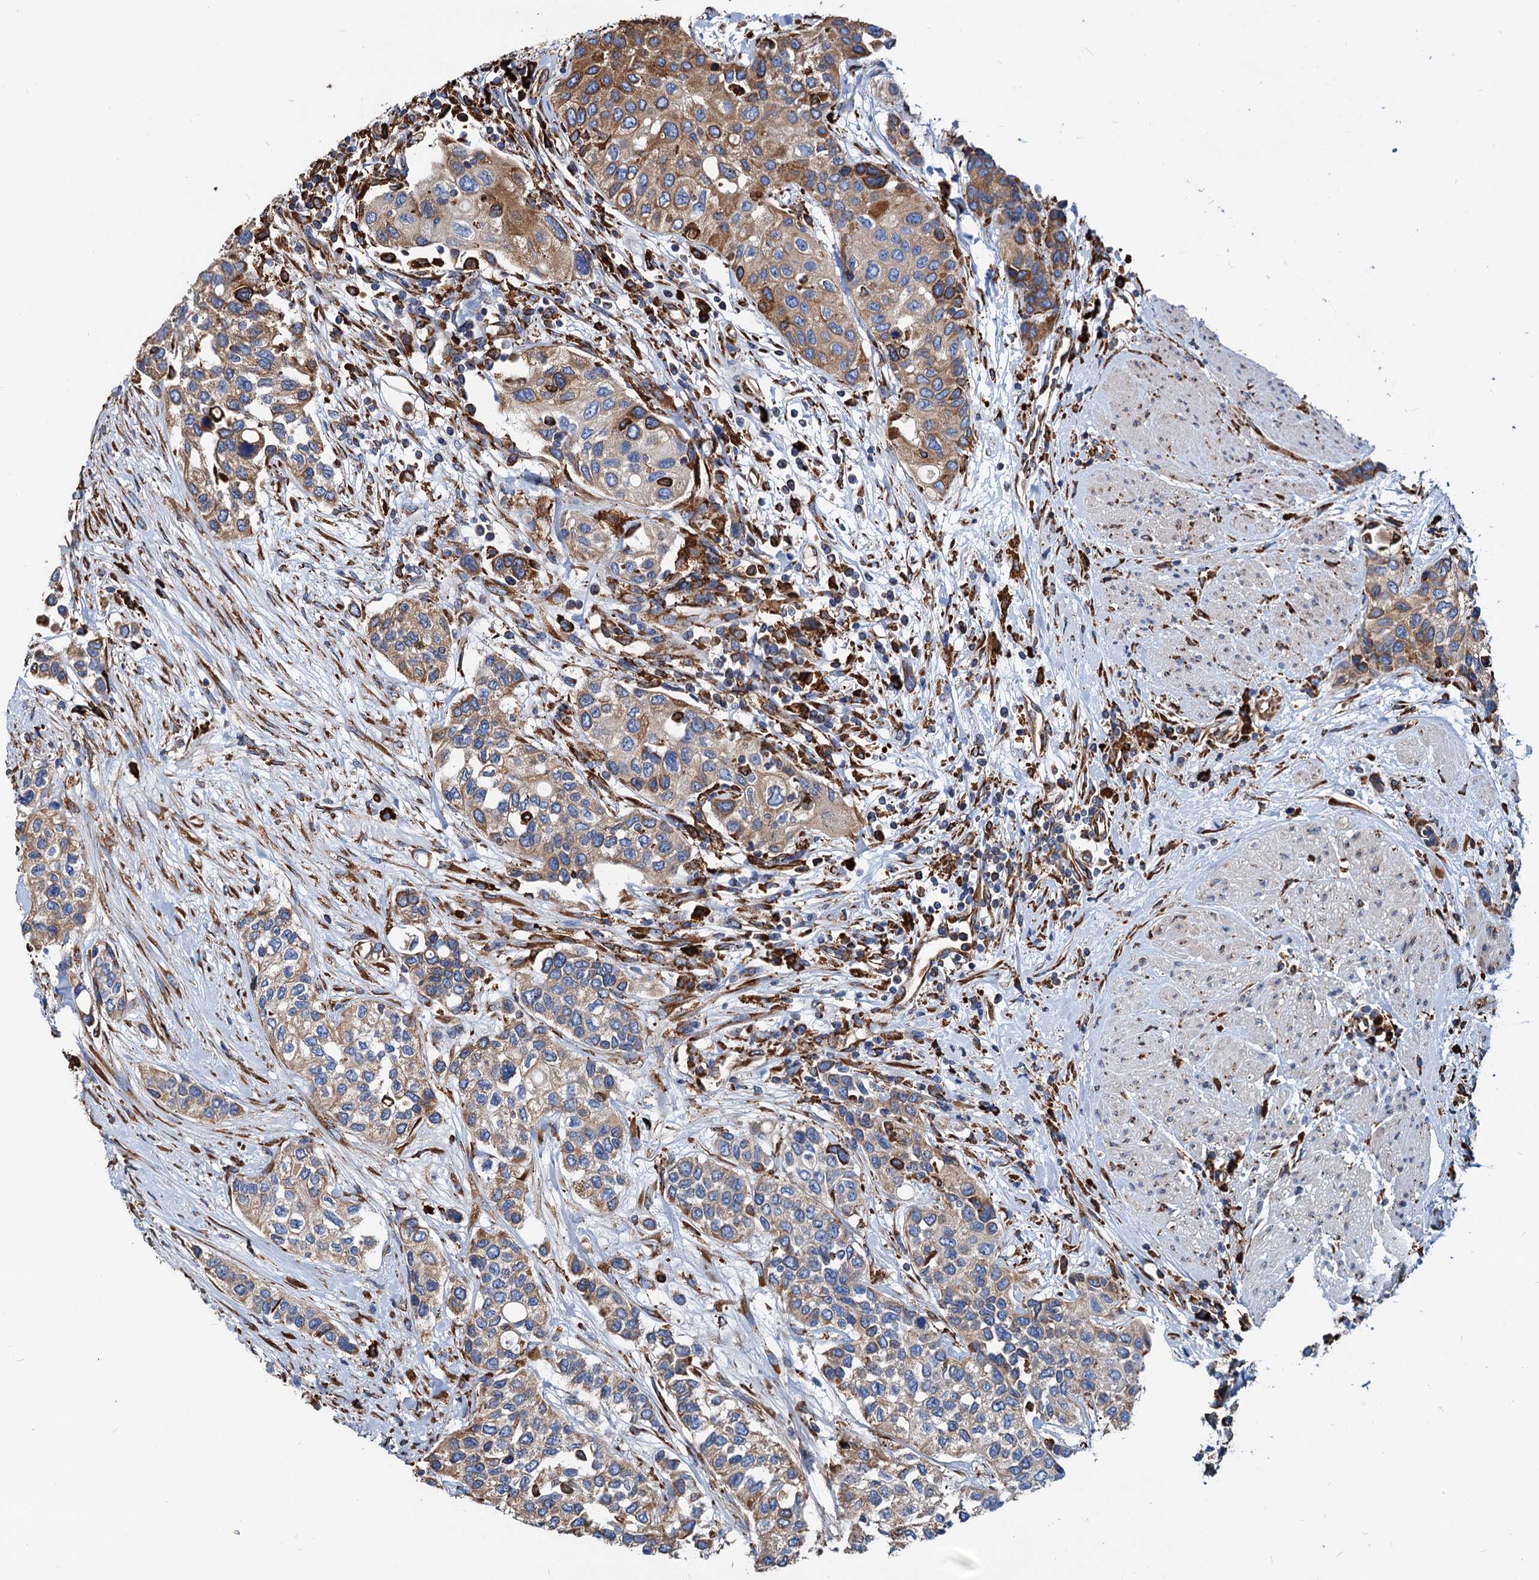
{"staining": {"intensity": "moderate", "quantity": ">75%", "location": "cytoplasmic/membranous"}, "tissue": "urothelial cancer", "cell_type": "Tumor cells", "image_type": "cancer", "snomed": [{"axis": "morphology", "description": "Normal tissue, NOS"}, {"axis": "morphology", "description": "Urothelial carcinoma, High grade"}, {"axis": "topography", "description": "Vascular tissue"}, {"axis": "topography", "description": "Urinary bladder"}], "caption": "Protein staining shows moderate cytoplasmic/membranous positivity in about >75% of tumor cells in urothelial cancer. Using DAB (brown) and hematoxylin (blue) stains, captured at high magnification using brightfield microscopy.", "gene": "HSPA5", "patient": {"sex": "female", "age": 56}}